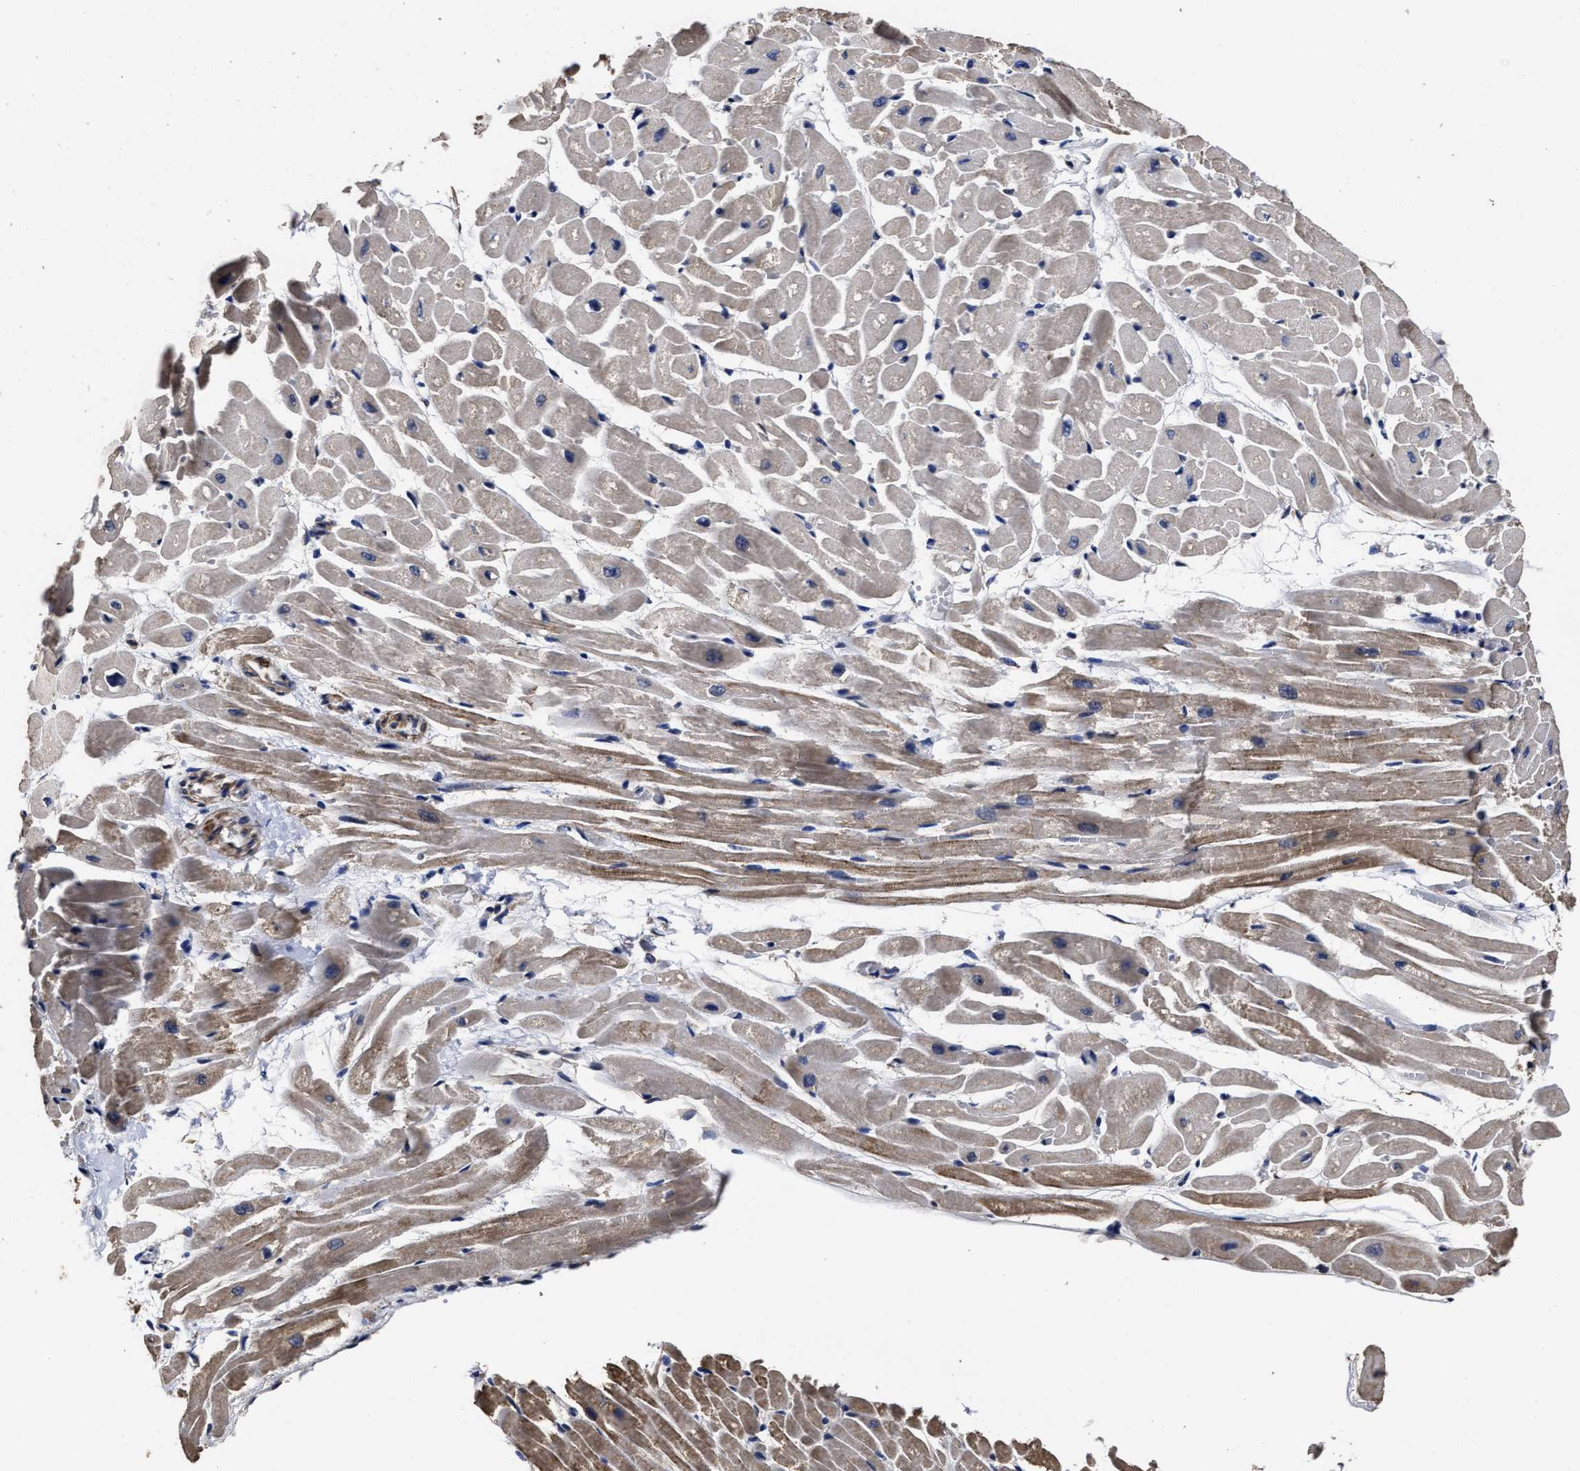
{"staining": {"intensity": "moderate", "quantity": "25%-75%", "location": "cytoplasmic/membranous"}, "tissue": "heart muscle", "cell_type": "Cardiomyocytes", "image_type": "normal", "snomed": [{"axis": "morphology", "description": "Normal tissue, NOS"}, {"axis": "topography", "description": "Heart"}], "caption": "Benign heart muscle was stained to show a protein in brown. There is medium levels of moderate cytoplasmic/membranous positivity in about 25%-75% of cardiomyocytes.", "gene": "AVEN", "patient": {"sex": "male", "age": 45}}